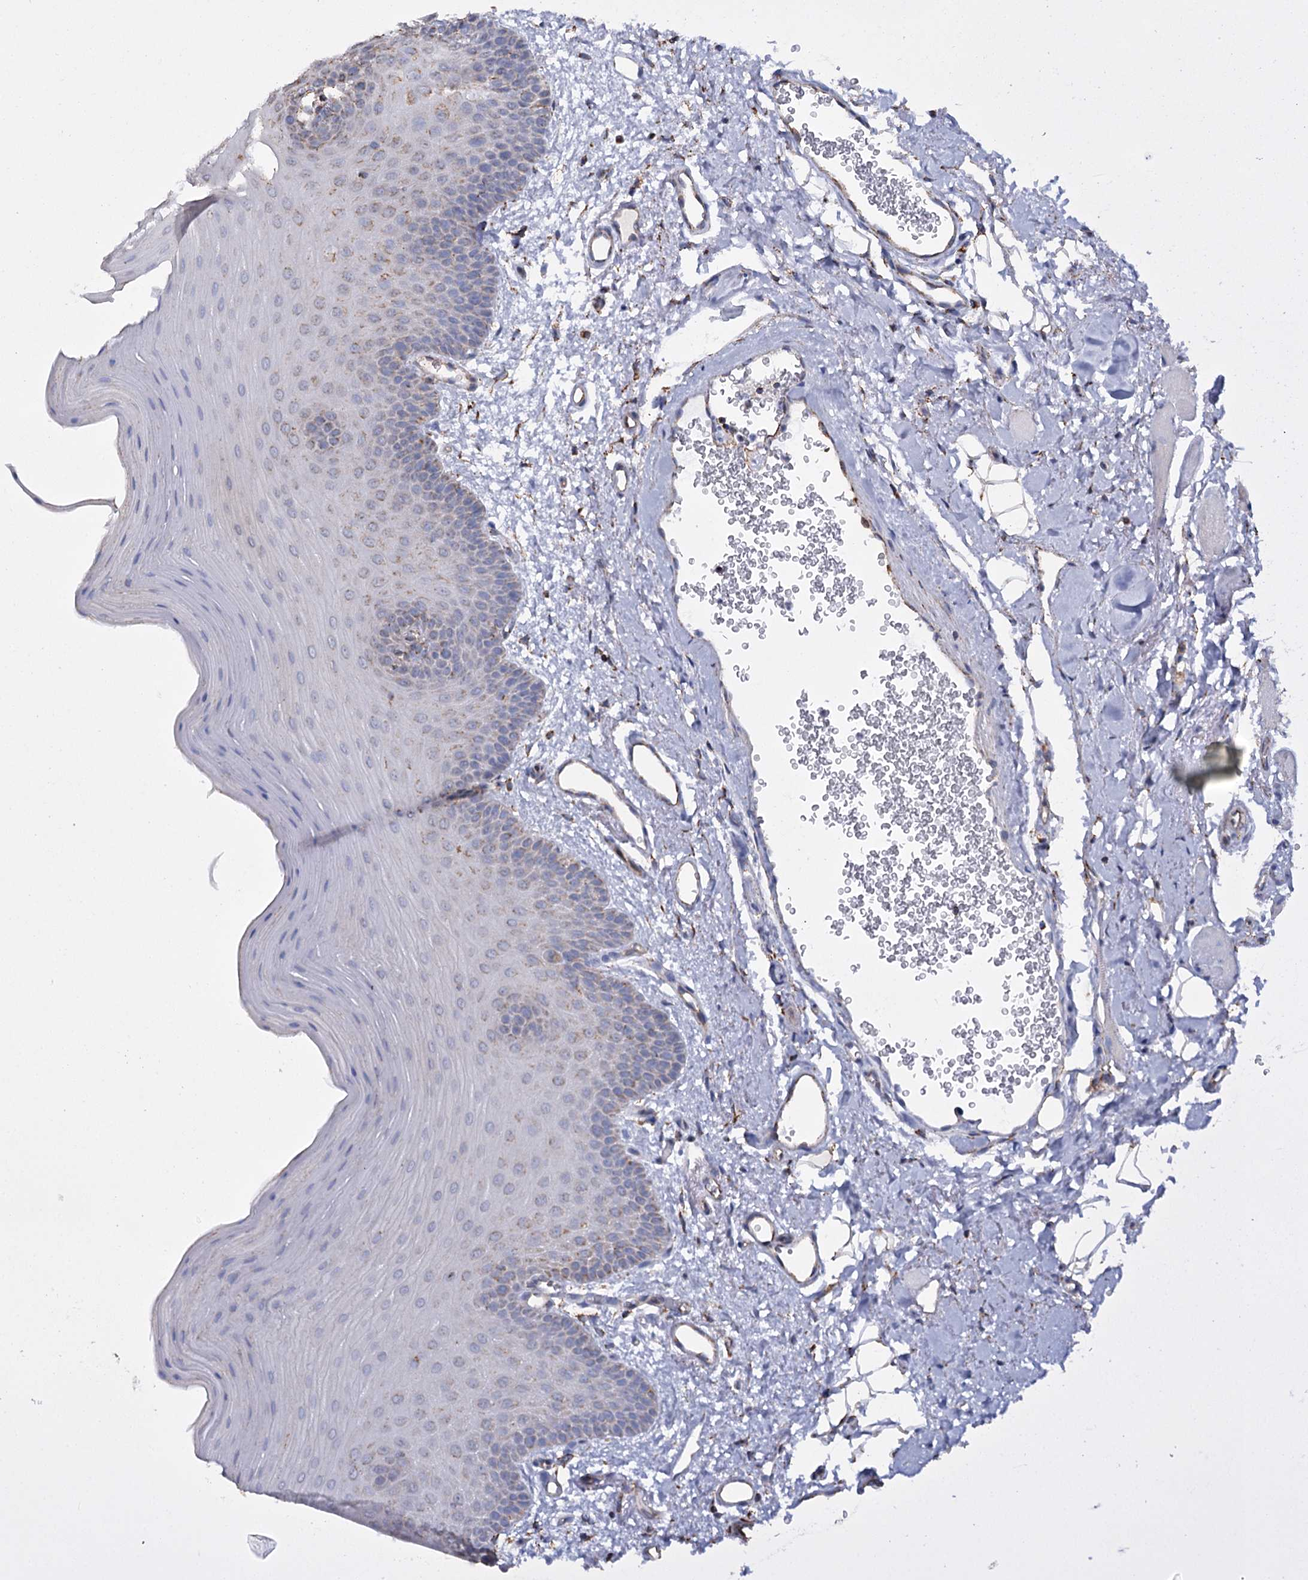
{"staining": {"intensity": "moderate", "quantity": "<25%", "location": "cytoplasmic/membranous"}, "tissue": "oral mucosa", "cell_type": "Squamous epithelial cells", "image_type": "normal", "snomed": [{"axis": "morphology", "description": "Normal tissue, NOS"}, {"axis": "topography", "description": "Oral tissue"}], "caption": "About <25% of squamous epithelial cells in benign human oral mucosa show moderate cytoplasmic/membranous protein staining as visualized by brown immunohistochemical staining.", "gene": "MRPL44", "patient": {"sex": "male", "age": 68}}